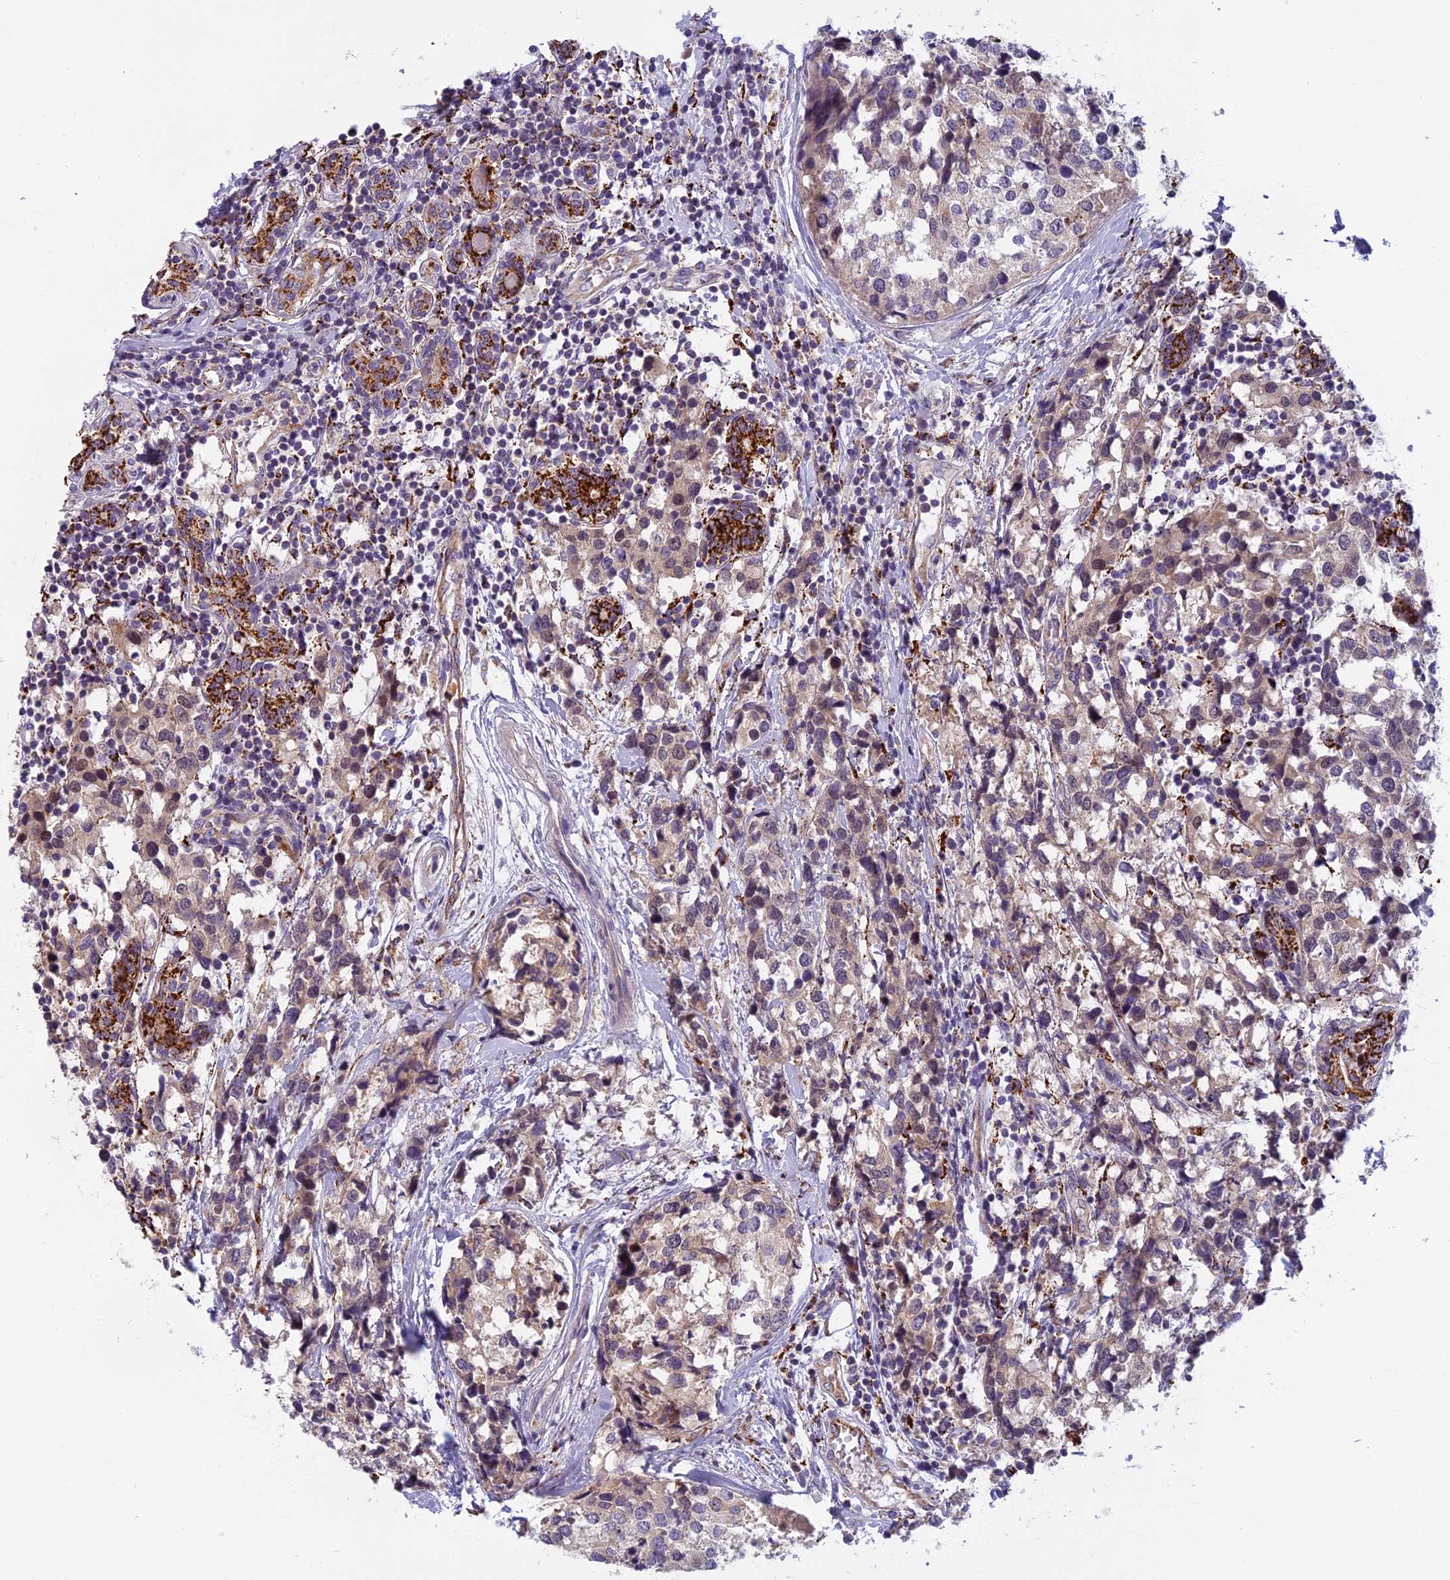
{"staining": {"intensity": "weak", "quantity": "25%-75%", "location": "cytoplasmic/membranous"}, "tissue": "breast cancer", "cell_type": "Tumor cells", "image_type": "cancer", "snomed": [{"axis": "morphology", "description": "Lobular carcinoma"}, {"axis": "topography", "description": "Breast"}], "caption": "Protein staining of breast cancer tissue exhibits weak cytoplasmic/membranous expression in about 25%-75% of tumor cells.", "gene": "SEMA7A", "patient": {"sex": "female", "age": 59}}